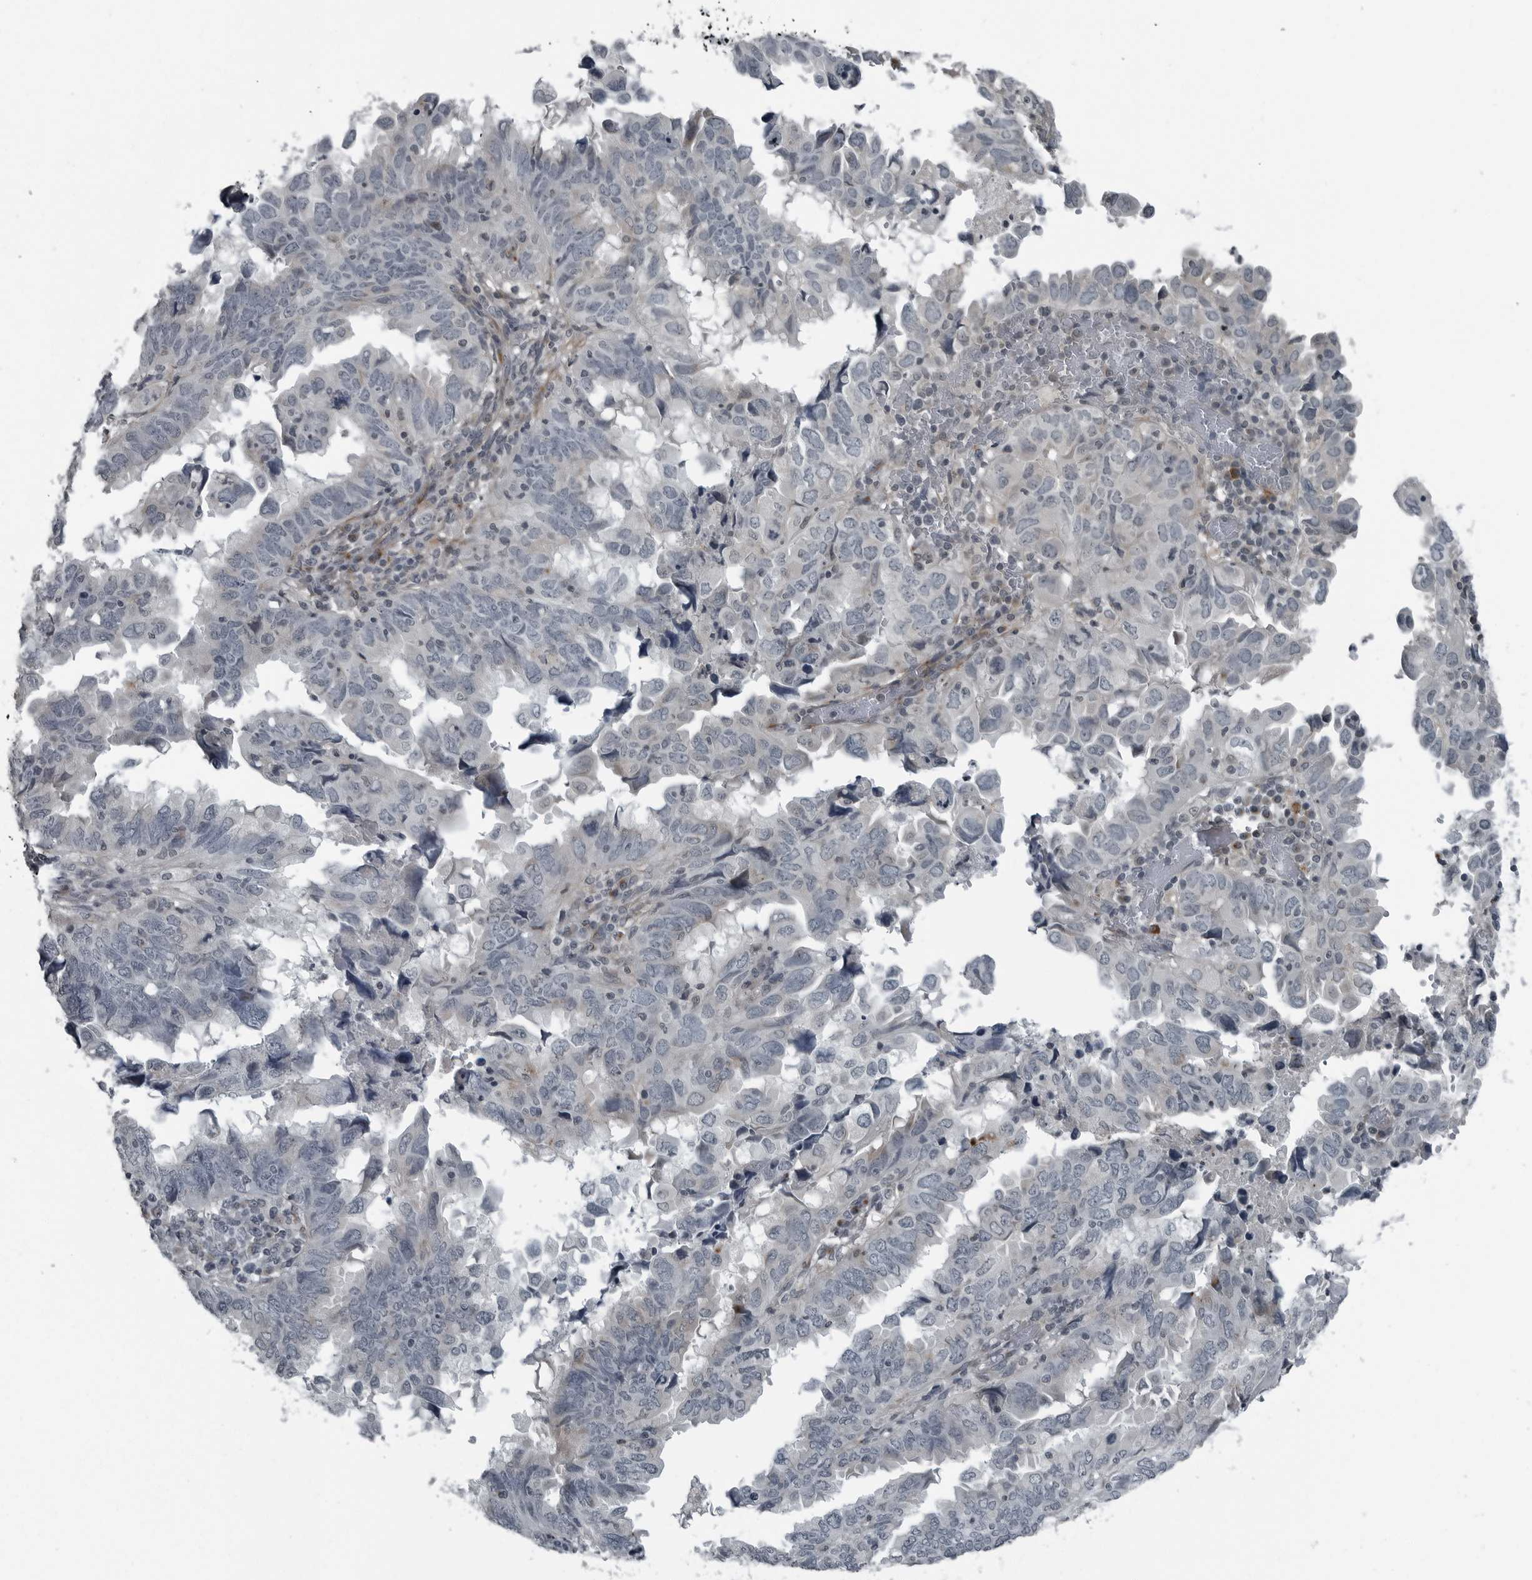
{"staining": {"intensity": "negative", "quantity": "none", "location": "none"}, "tissue": "endometrial cancer", "cell_type": "Tumor cells", "image_type": "cancer", "snomed": [{"axis": "morphology", "description": "Adenocarcinoma, NOS"}, {"axis": "topography", "description": "Uterus"}], "caption": "Immunohistochemical staining of adenocarcinoma (endometrial) displays no significant expression in tumor cells. (DAB immunohistochemistry (IHC) with hematoxylin counter stain).", "gene": "GAK", "patient": {"sex": "female", "age": 77}}